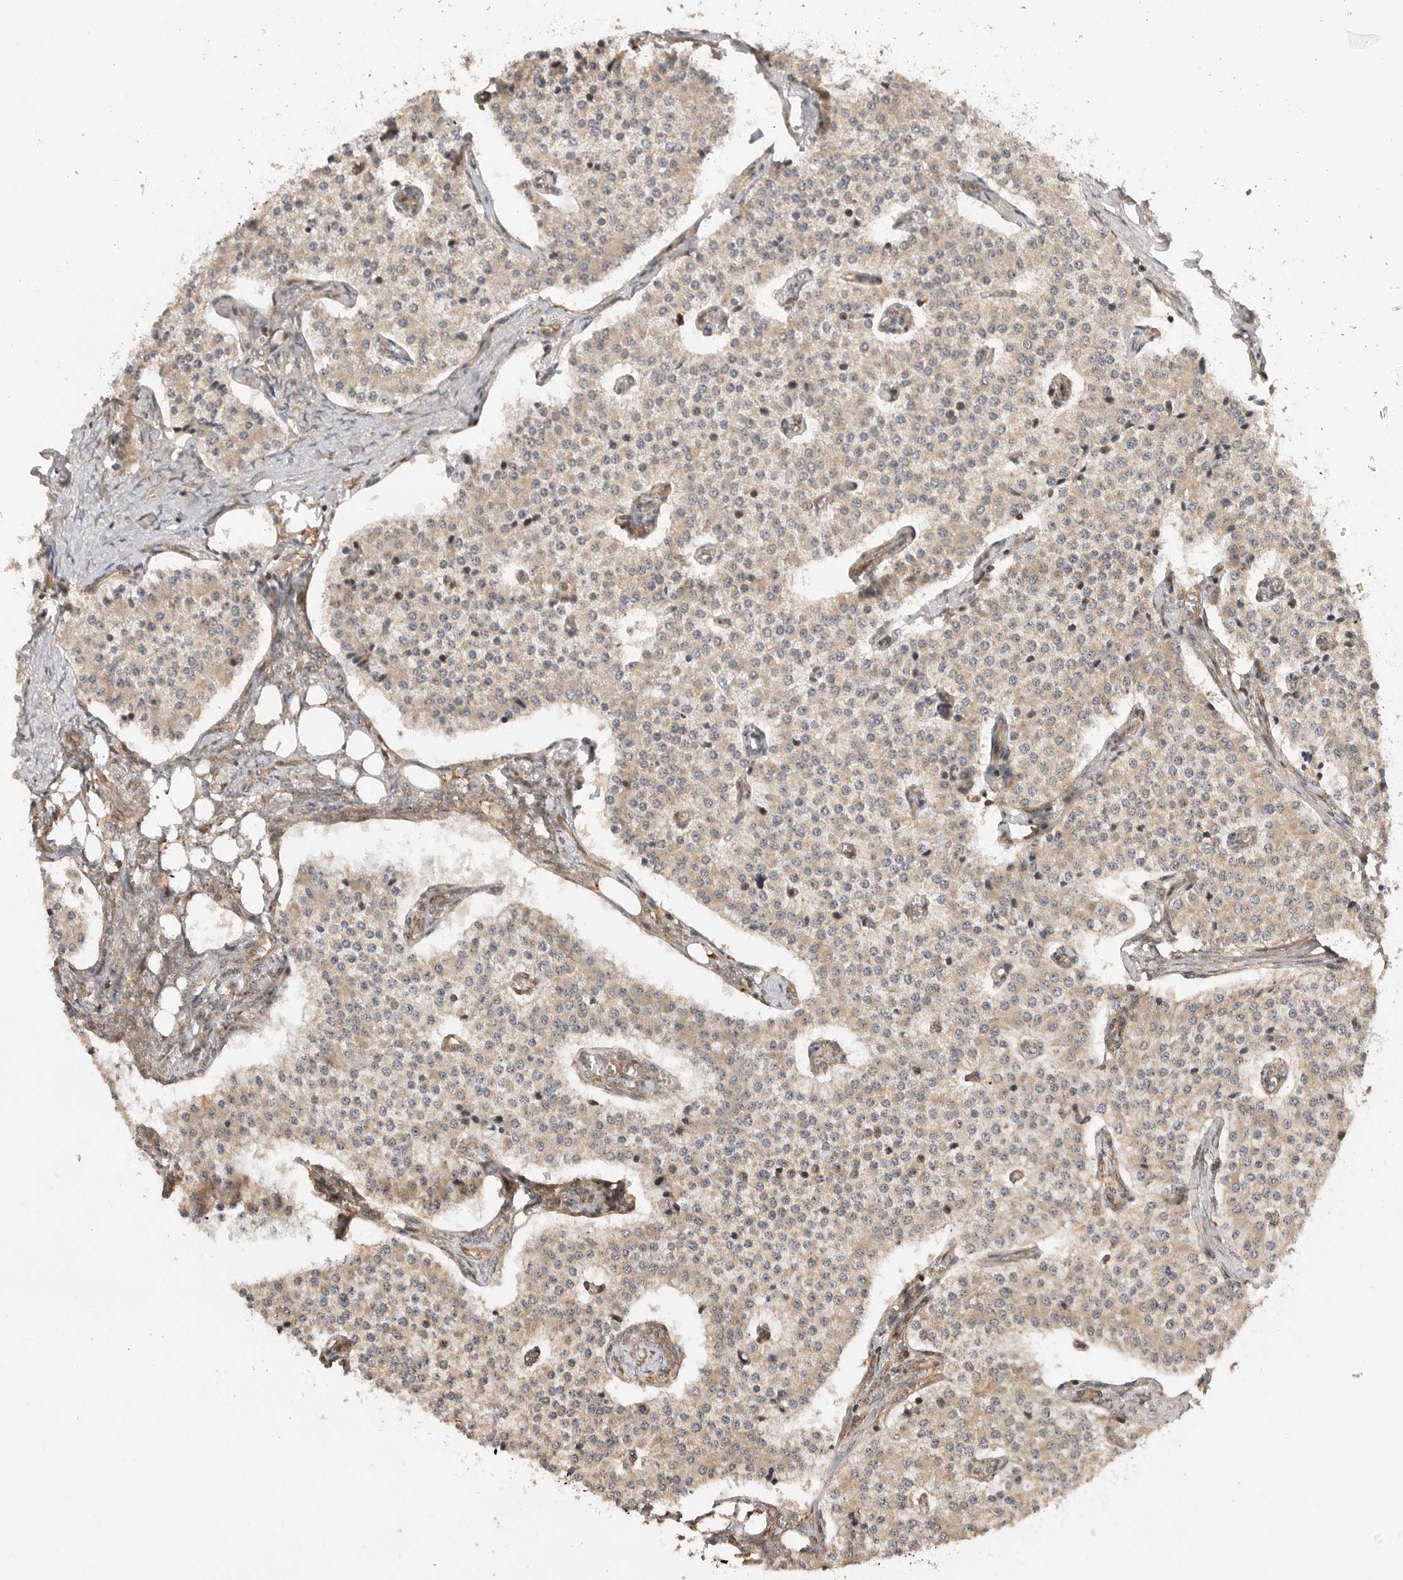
{"staining": {"intensity": "negative", "quantity": "none", "location": "none"}, "tissue": "carcinoid", "cell_type": "Tumor cells", "image_type": "cancer", "snomed": [{"axis": "morphology", "description": "Carcinoid, malignant, NOS"}, {"axis": "topography", "description": "Colon"}], "caption": "An image of human malignant carcinoid is negative for staining in tumor cells. The staining was performed using DAB (3,3'-diaminobenzidine) to visualize the protein expression in brown, while the nuclei were stained in blue with hematoxylin (Magnification: 20x).", "gene": "ADPRS", "patient": {"sex": "female", "age": 52}}